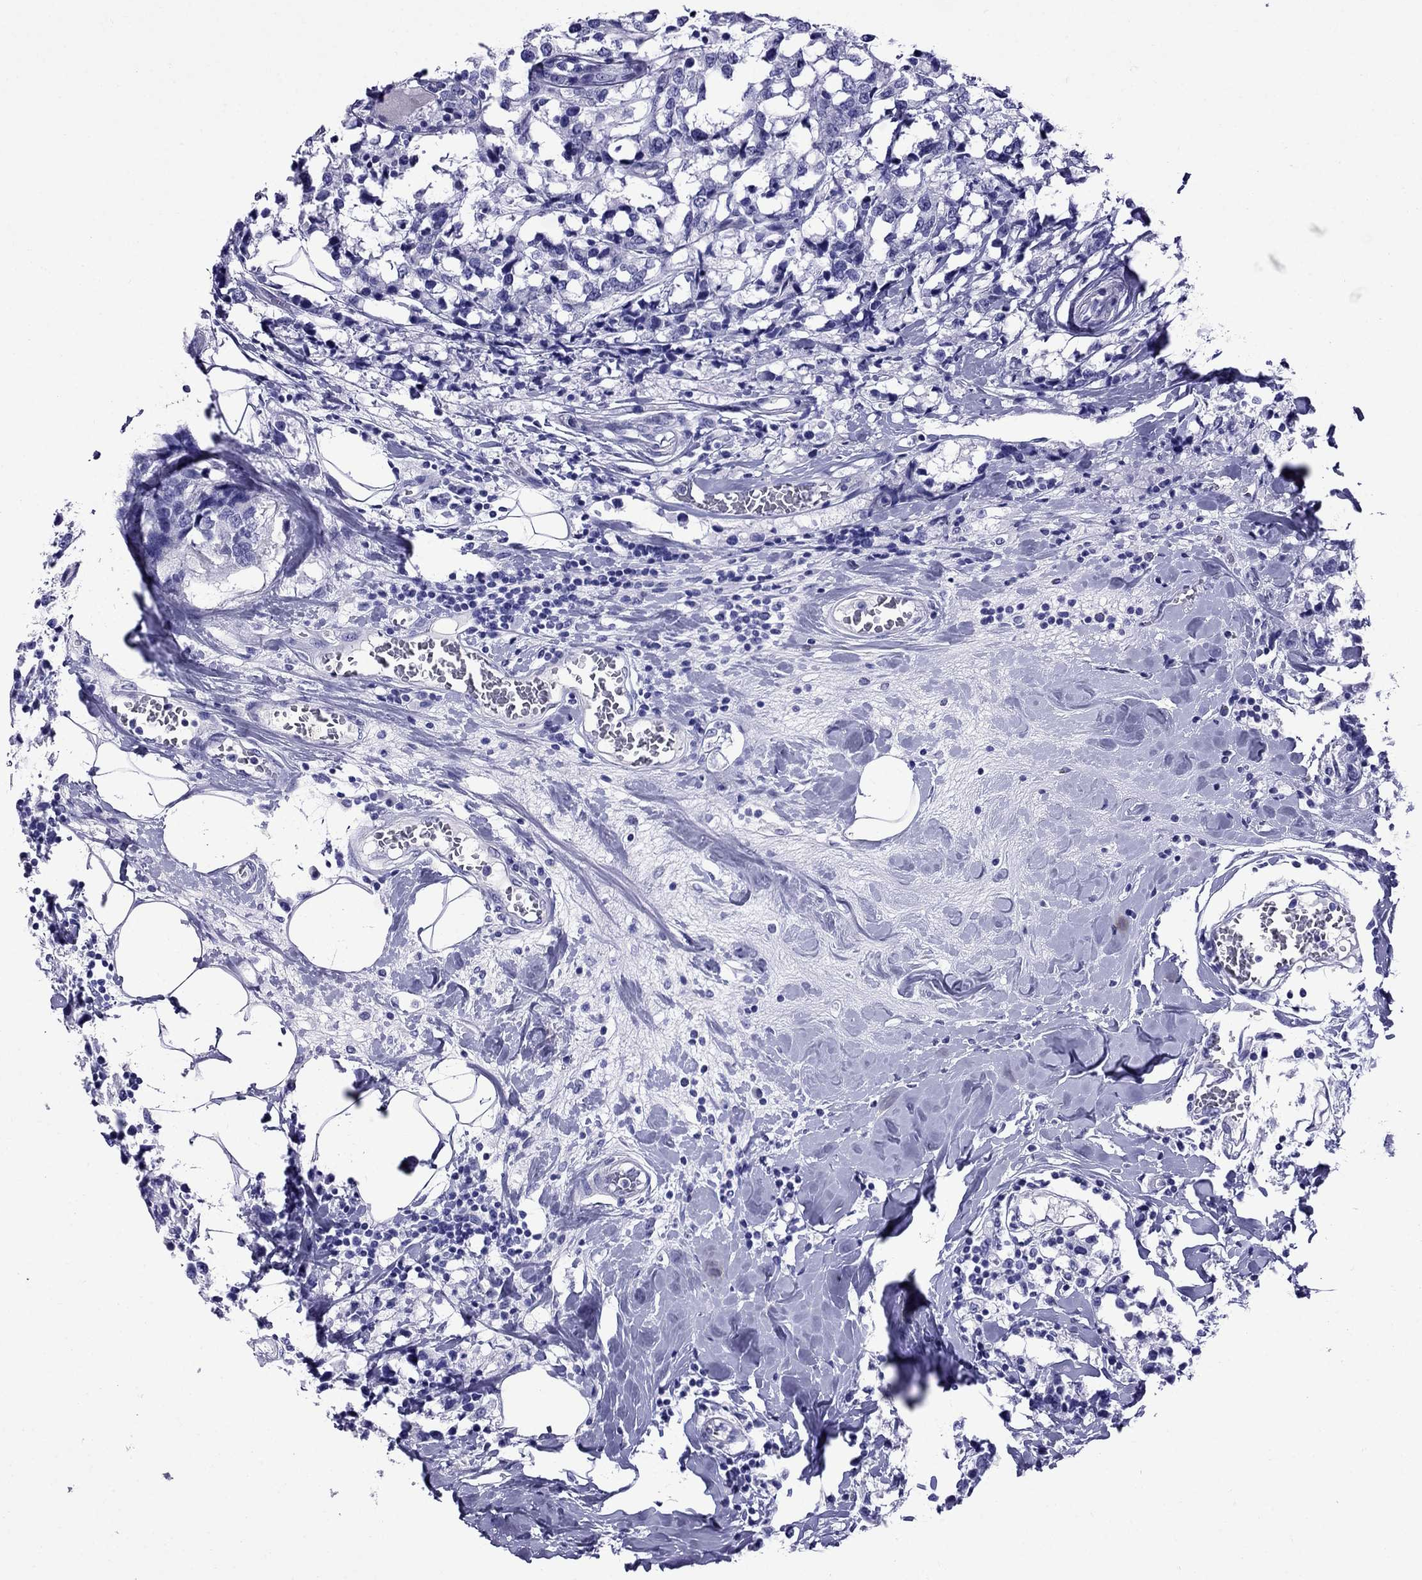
{"staining": {"intensity": "negative", "quantity": "none", "location": "none"}, "tissue": "breast cancer", "cell_type": "Tumor cells", "image_type": "cancer", "snomed": [{"axis": "morphology", "description": "Lobular carcinoma"}, {"axis": "topography", "description": "Breast"}], "caption": "Tumor cells show no significant protein staining in breast lobular carcinoma.", "gene": "CRYBA1", "patient": {"sex": "female", "age": 59}}